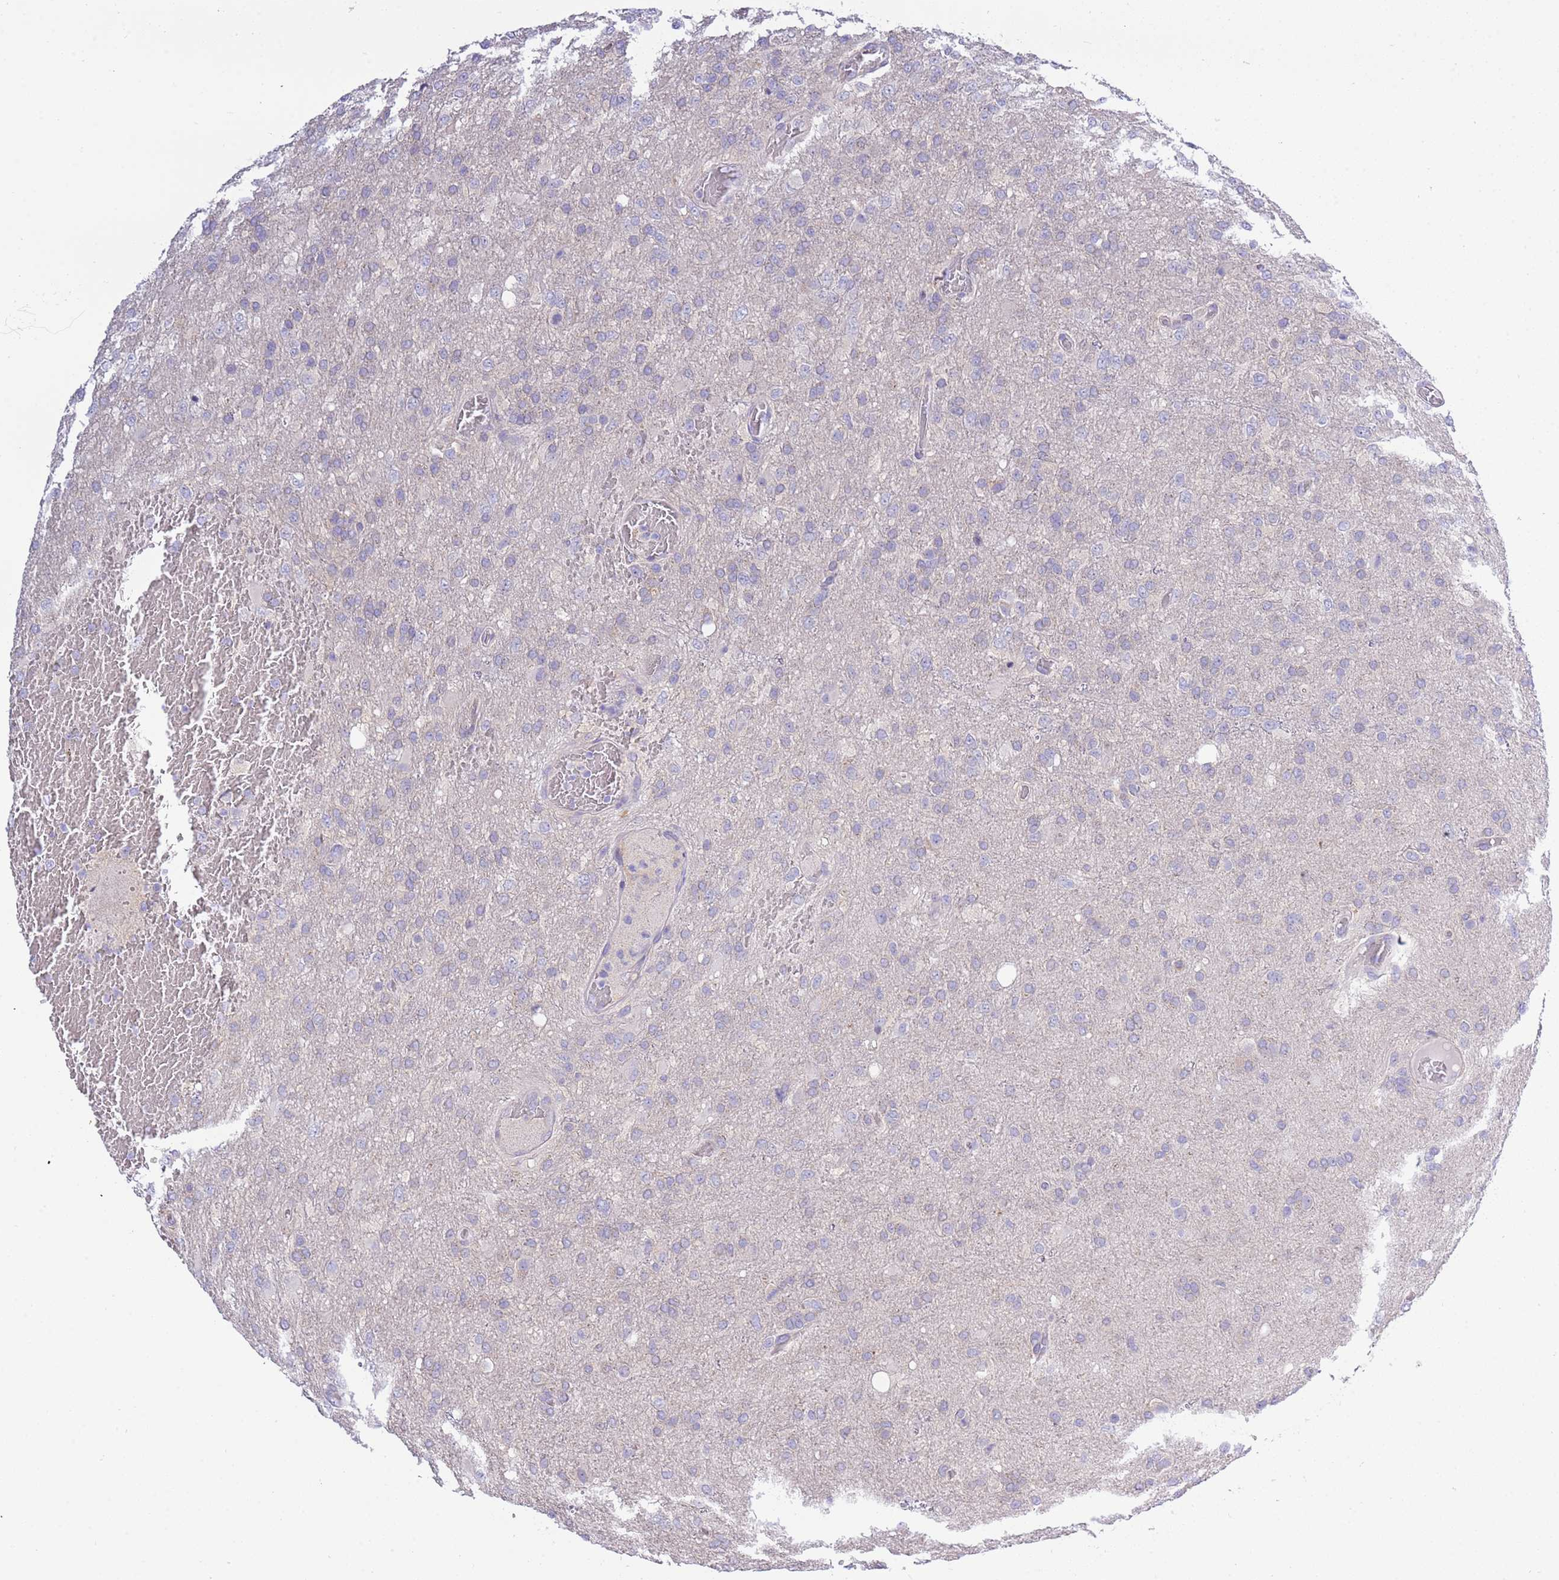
{"staining": {"intensity": "negative", "quantity": "none", "location": "none"}, "tissue": "glioma", "cell_type": "Tumor cells", "image_type": "cancer", "snomed": [{"axis": "morphology", "description": "Glioma, malignant, High grade"}, {"axis": "topography", "description": "Brain"}], "caption": "High power microscopy image of an immunohistochemistry (IHC) photomicrograph of high-grade glioma (malignant), revealing no significant positivity in tumor cells.", "gene": "STIP1", "patient": {"sex": "female", "age": 74}}